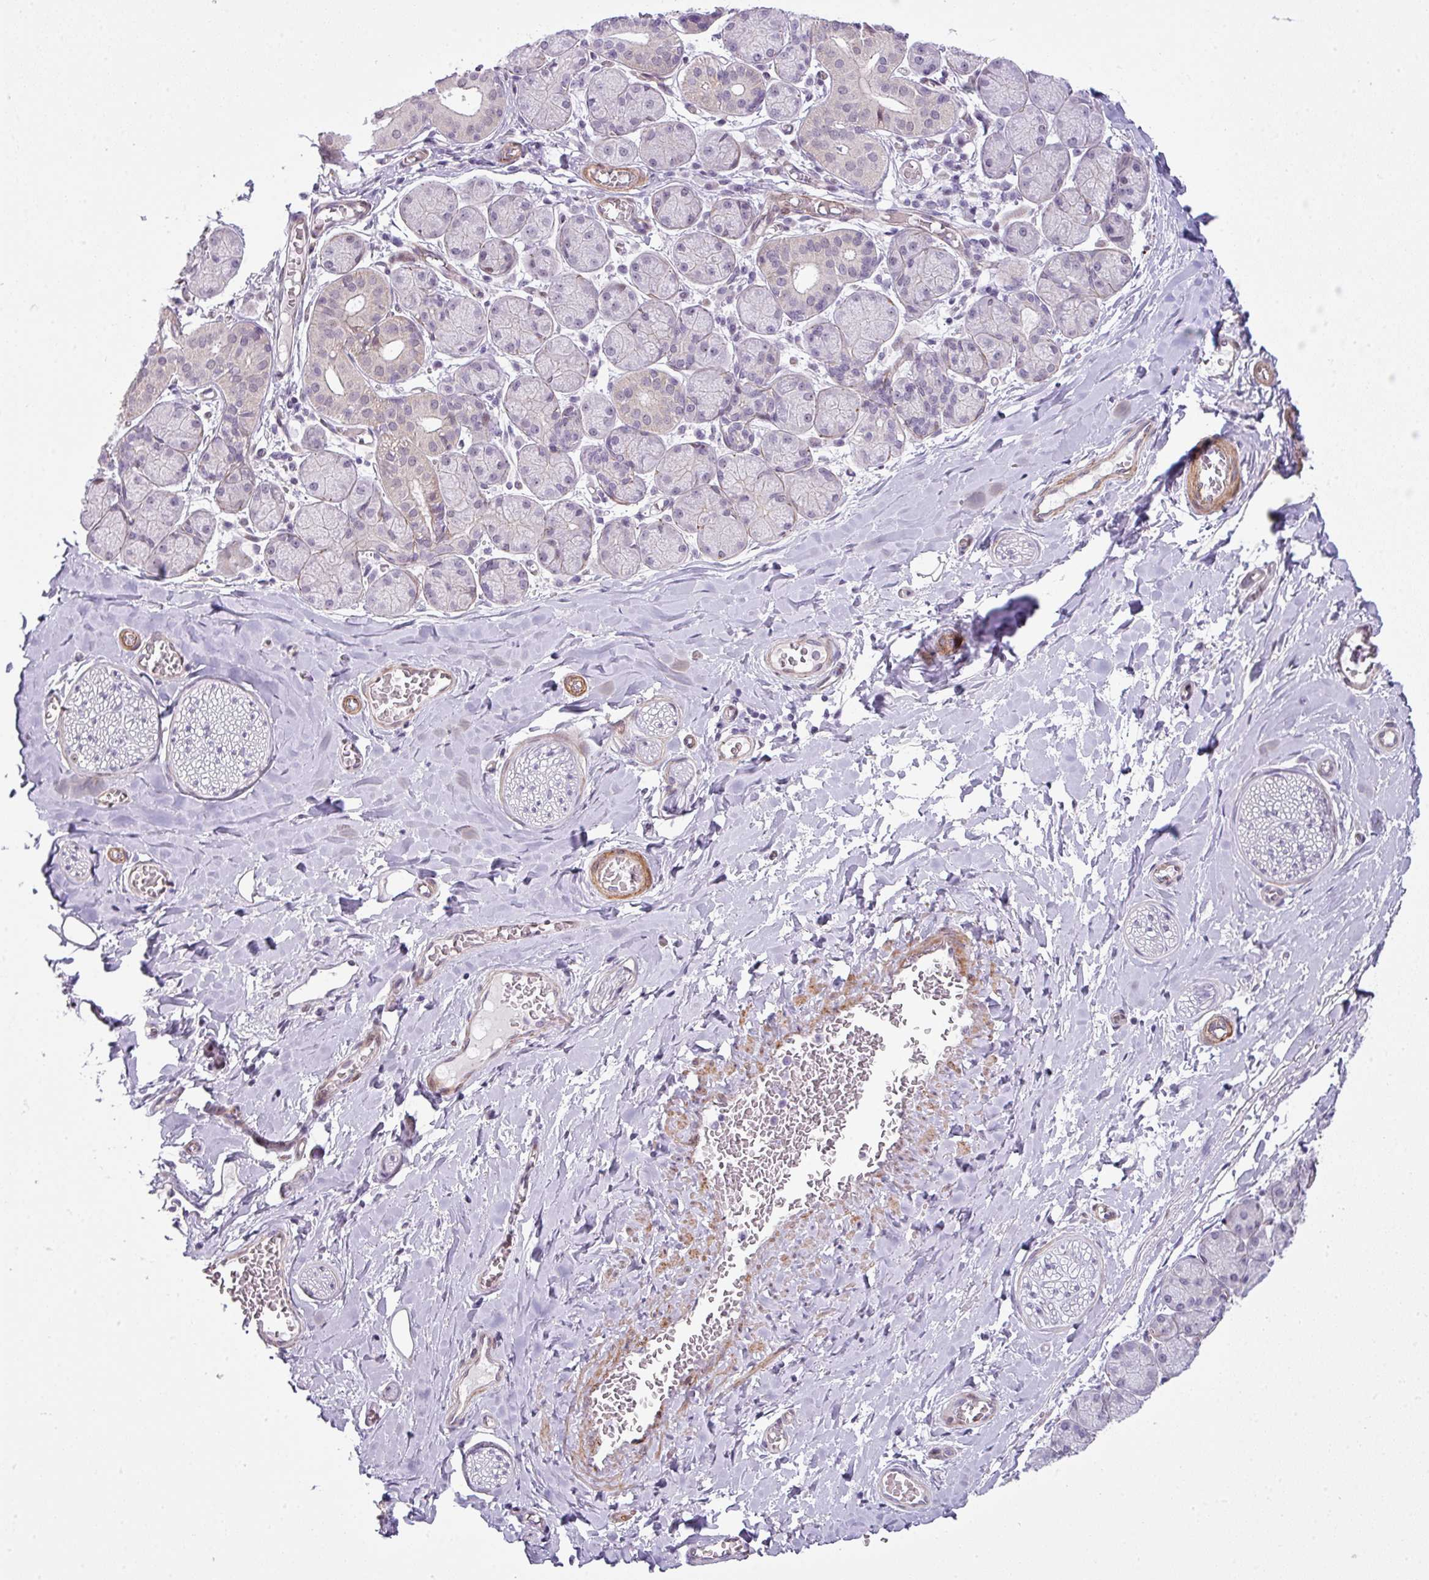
{"staining": {"intensity": "negative", "quantity": "none", "location": "none"}, "tissue": "adipose tissue", "cell_type": "Adipocytes", "image_type": "normal", "snomed": [{"axis": "morphology", "description": "Normal tissue, NOS"}, {"axis": "topography", "description": "Salivary gland"}, {"axis": "topography", "description": "Peripheral nerve tissue"}], "caption": "Normal adipose tissue was stained to show a protein in brown. There is no significant positivity in adipocytes. The staining is performed using DAB brown chromogen with nuclei counter-stained in using hematoxylin.", "gene": "ZNF688", "patient": {"sex": "female", "age": 24}}